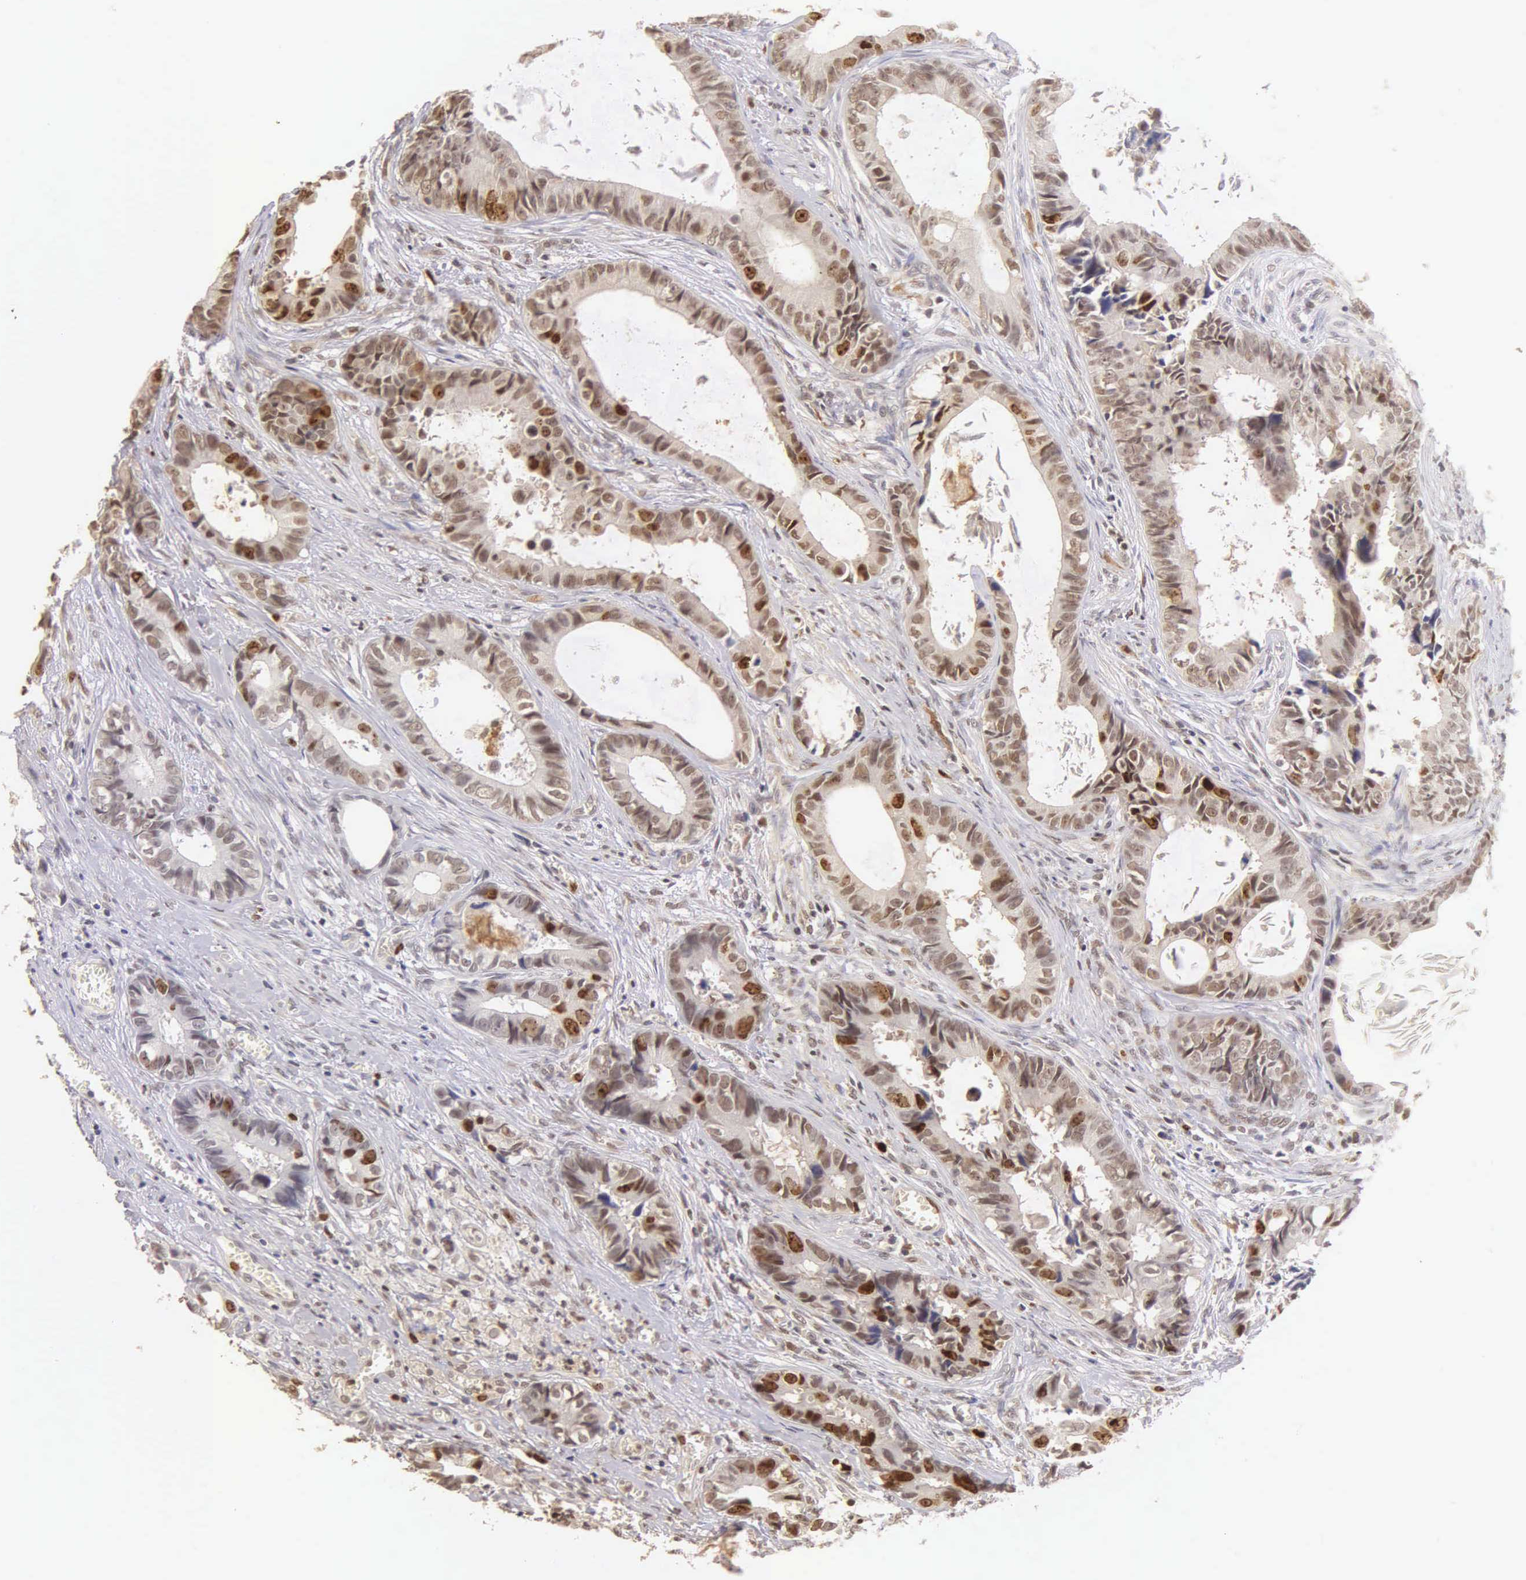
{"staining": {"intensity": "moderate", "quantity": ">75%", "location": "nuclear"}, "tissue": "colorectal cancer", "cell_type": "Tumor cells", "image_type": "cancer", "snomed": [{"axis": "morphology", "description": "Adenocarcinoma, NOS"}, {"axis": "topography", "description": "Rectum"}], "caption": "IHC (DAB (3,3'-diaminobenzidine)) staining of human colorectal cancer displays moderate nuclear protein expression in about >75% of tumor cells. (DAB (3,3'-diaminobenzidine) IHC, brown staining for protein, blue staining for nuclei).", "gene": "MKI67", "patient": {"sex": "female", "age": 98}}